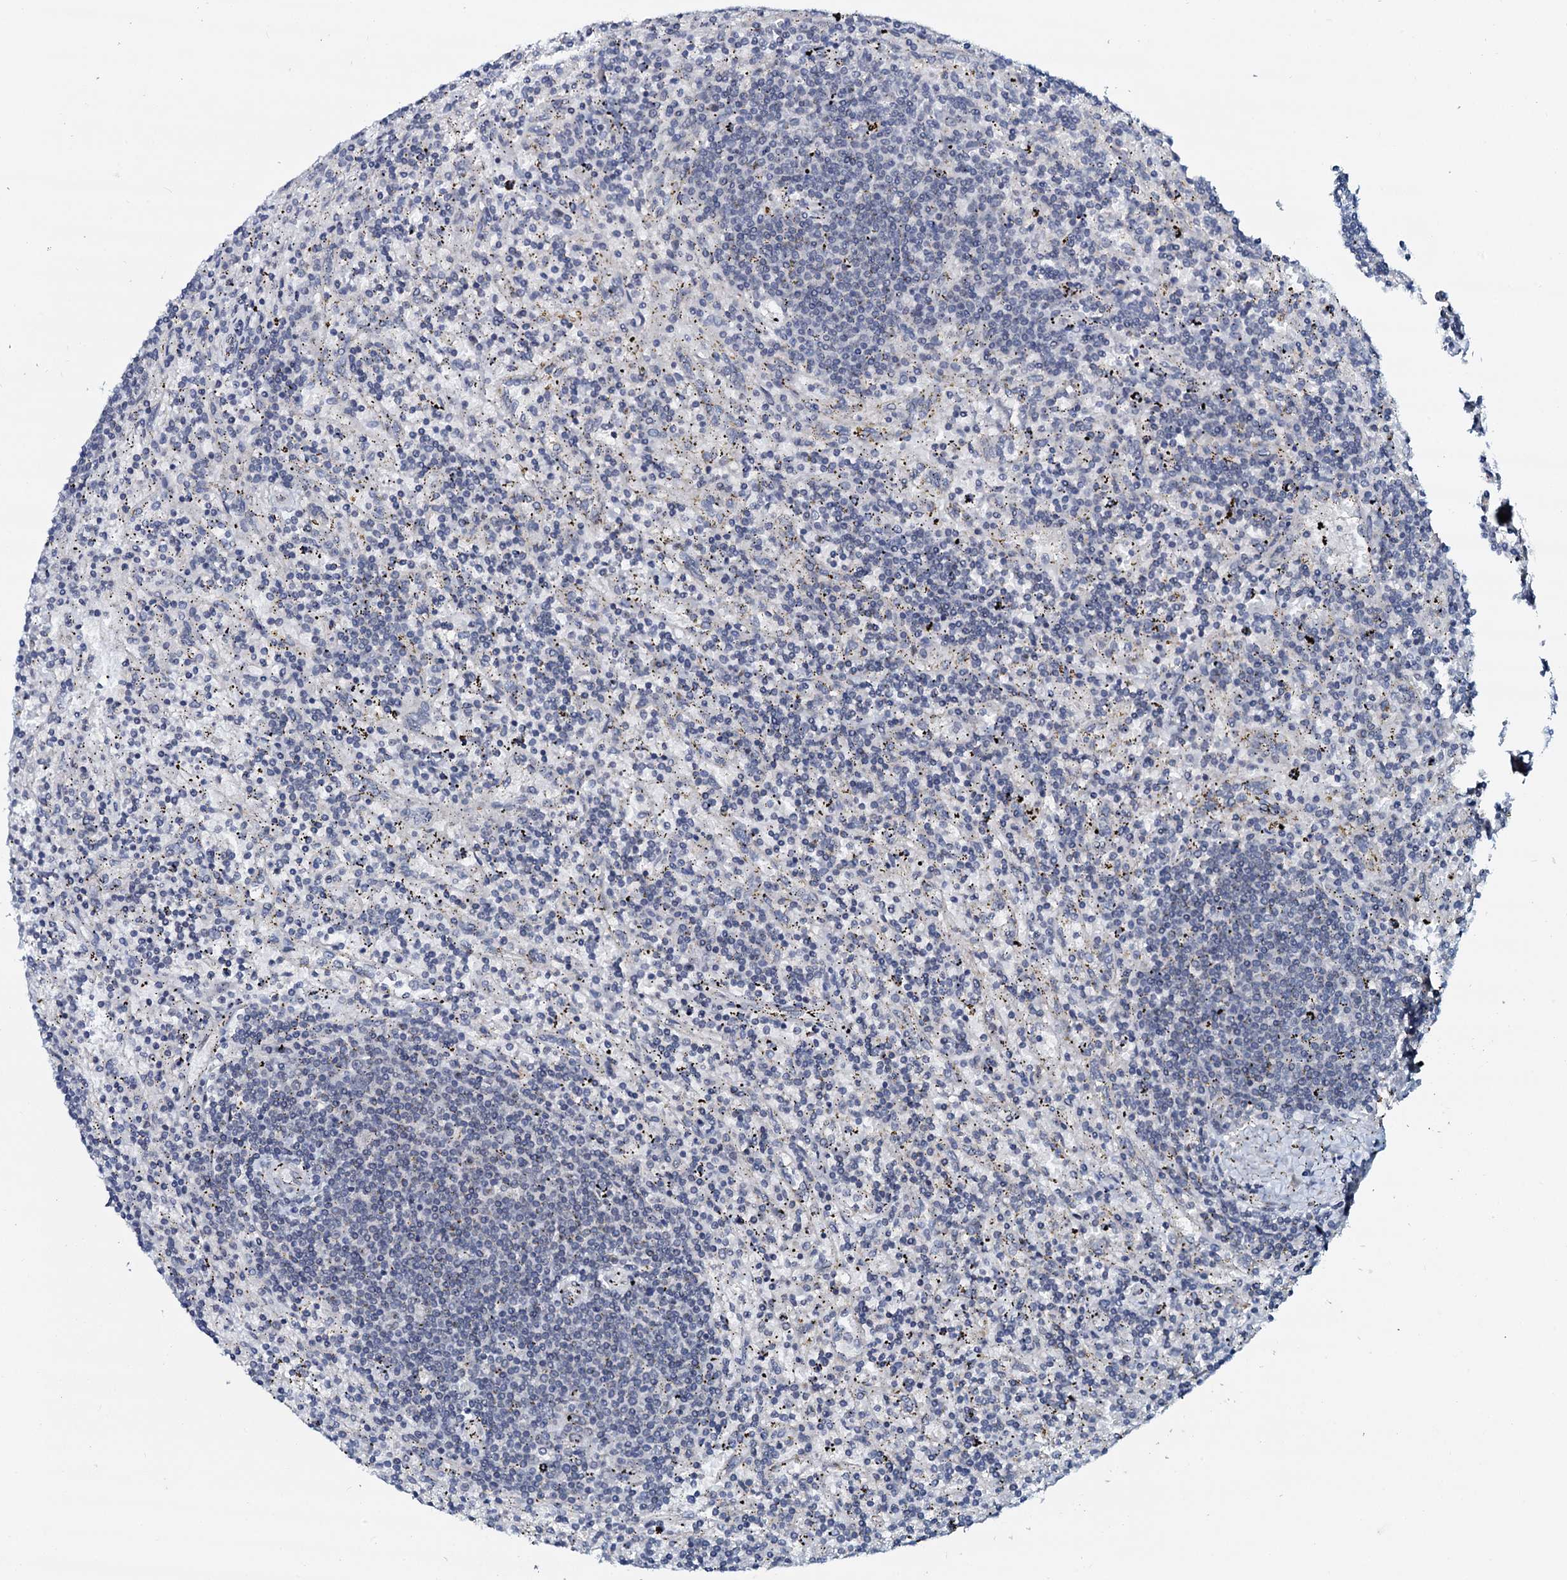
{"staining": {"intensity": "negative", "quantity": "none", "location": "none"}, "tissue": "lymphoma", "cell_type": "Tumor cells", "image_type": "cancer", "snomed": [{"axis": "morphology", "description": "Malignant lymphoma, non-Hodgkin's type, Low grade"}, {"axis": "topography", "description": "Spleen"}], "caption": "A histopathology image of human lymphoma is negative for staining in tumor cells. (DAB immunohistochemistry (IHC) visualized using brightfield microscopy, high magnification).", "gene": "SNTA1", "patient": {"sex": "male", "age": 76}}